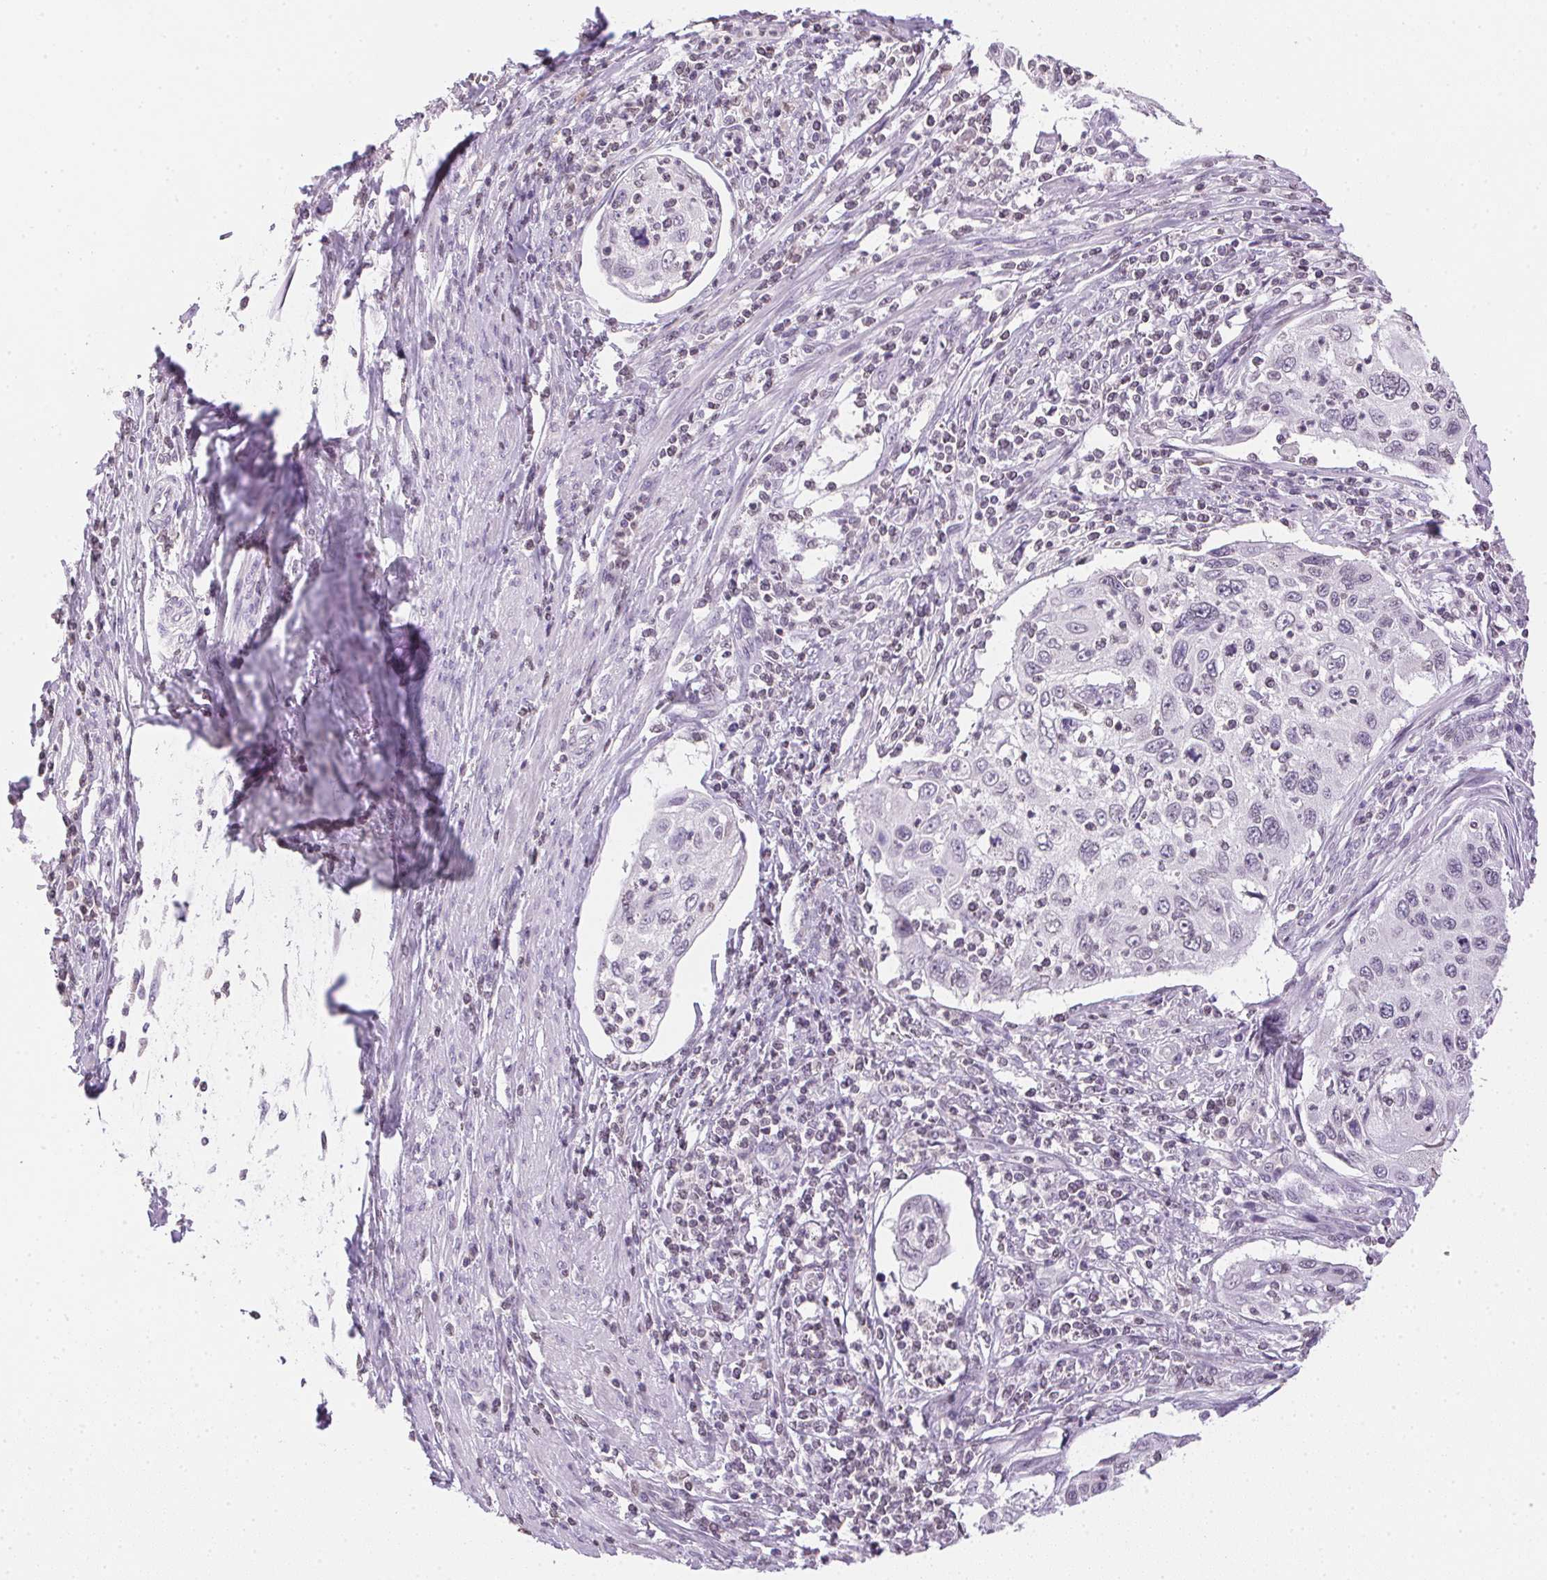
{"staining": {"intensity": "negative", "quantity": "none", "location": "none"}, "tissue": "cervical cancer", "cell_type": "Tumor cells", "image_type": "cancer", "snomed": [{"axis": "morphology", "description": "Squamous cell carcinoma, NOS"}, {"axis": "topography", "description": "Cervix"}], "caption": "Tumor cells show no significant protein positivity in squamous cell carcinoma (cervical). The staining was performed using DAB to visualize the protein expression in brown, while the nuclei were stained in blue with hematoxylin (Magnification: 20x).", "gene": "PRL", "patient": {"sex": "female", "age": 70}}